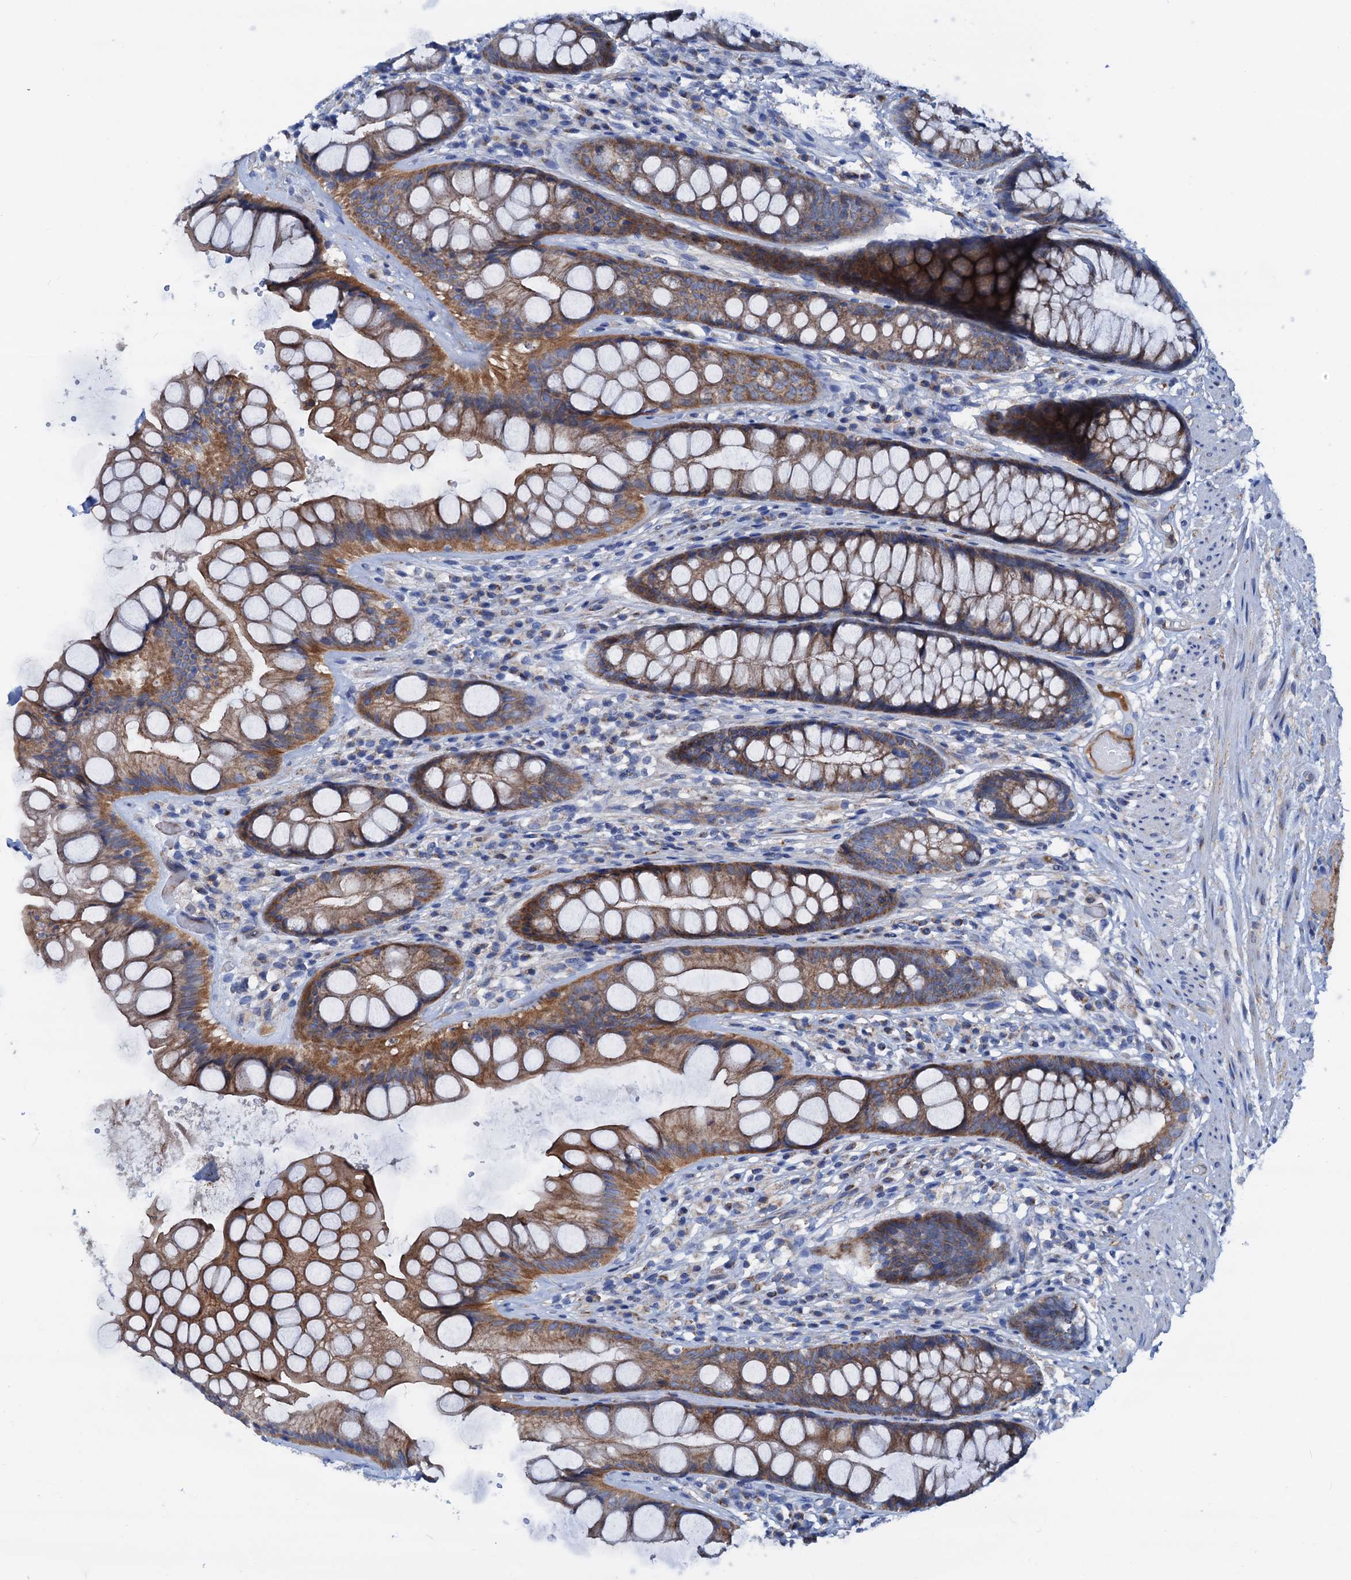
{"staining": {"intensity": "moderate", "quantity": ">75%", "location": "cytoplasmic/membranous"}, "tissue": "rectum", "cell_type": "Glandular cells", "image_type": "normal", "snomed": [{"axis": "morphology", "description": "Normal tissue, NOS"}, {"axis": "topography", "description": "Rectum"}], "caption": "Benign rectum exhibits moderate cytoplasmic/membranous expression in approximately >75% of glandular cells.", "gene": "RASSF9", "patient": {"sex": "male", "age": 74}}